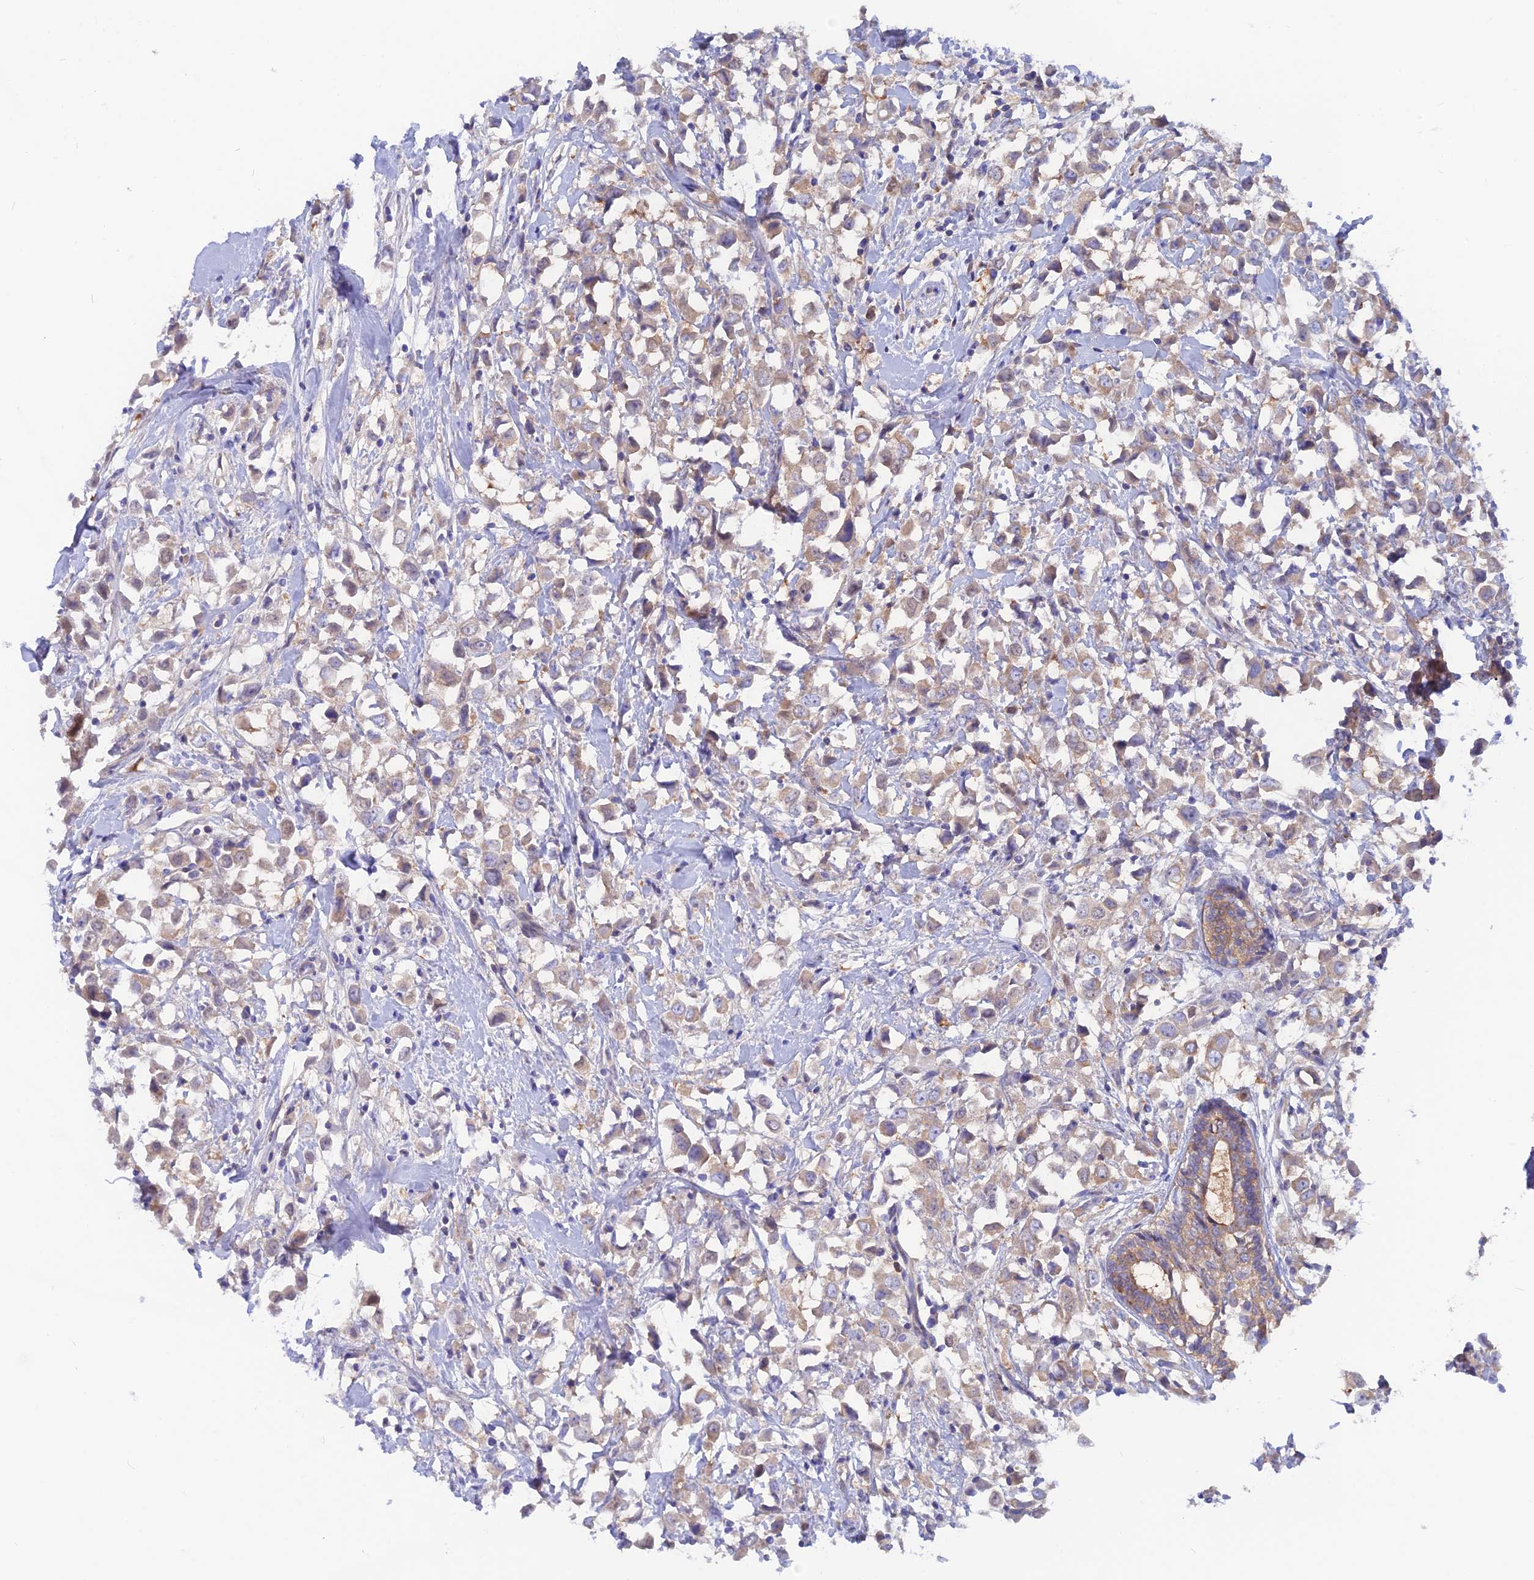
{"staining": {"intensity": "weak", "quantity": "25%-75%", "location": "cytoplasmic/membranous"}, "tissue": "breast cancer", "cell_type": "Tumor cells", "image_type": "cancer", "snomed": [{"axis": "morphology", "description": "Duct carcinoma"}, {"axis": "topography", "description": "Breast"}], "caption": "Weak cytoplasmic/membranous positivity is present in about 25%-75% of tumor cells in breast cancer (invasive ductal carcinoma).", "gene": "LZTFL1", "patient": {"sex": "female", "age": 61}}